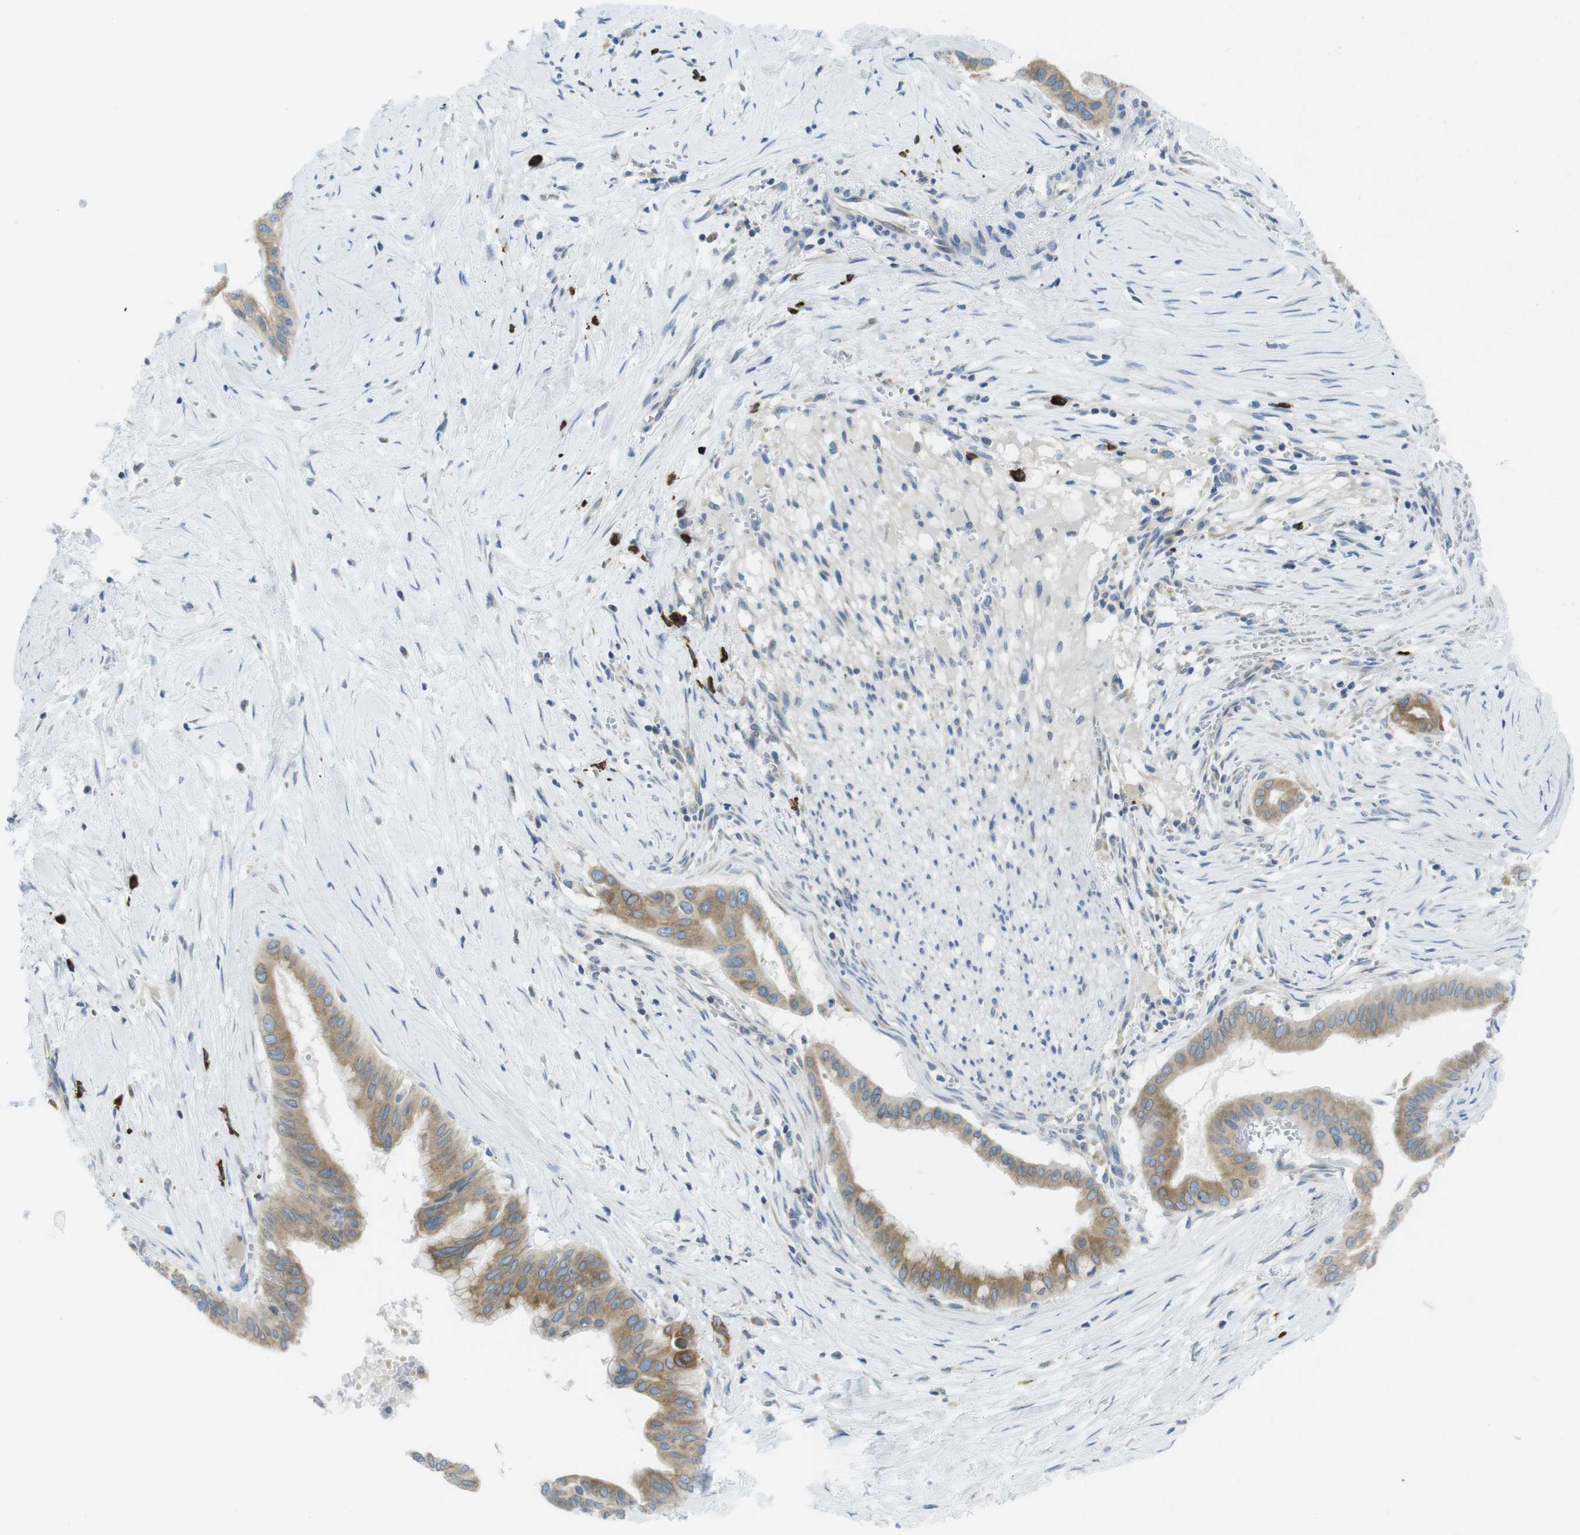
{"staining": {"intensity": "moderate", "quantity": ">75%", "location": "cytoplasmic/membranous"}, "tissue": "pancreatic cancer", "cell_type": "Tumor cells", "image_type": "cancer", "snomed": [{"axis": "morphology", "description": "Adenocarcinoma, NOS"}, {"axis": "topography", "description": "Pancreas"}], "caption": "Protein expression analysis of human pancreatic cancer (adenocarcinoma) reveals moderate cytoplasmic/membranous positivity in approximately >75% of tumor cells.", "gene": "CLPTM1L", "patient": {"sex": "male", "age": 55}}